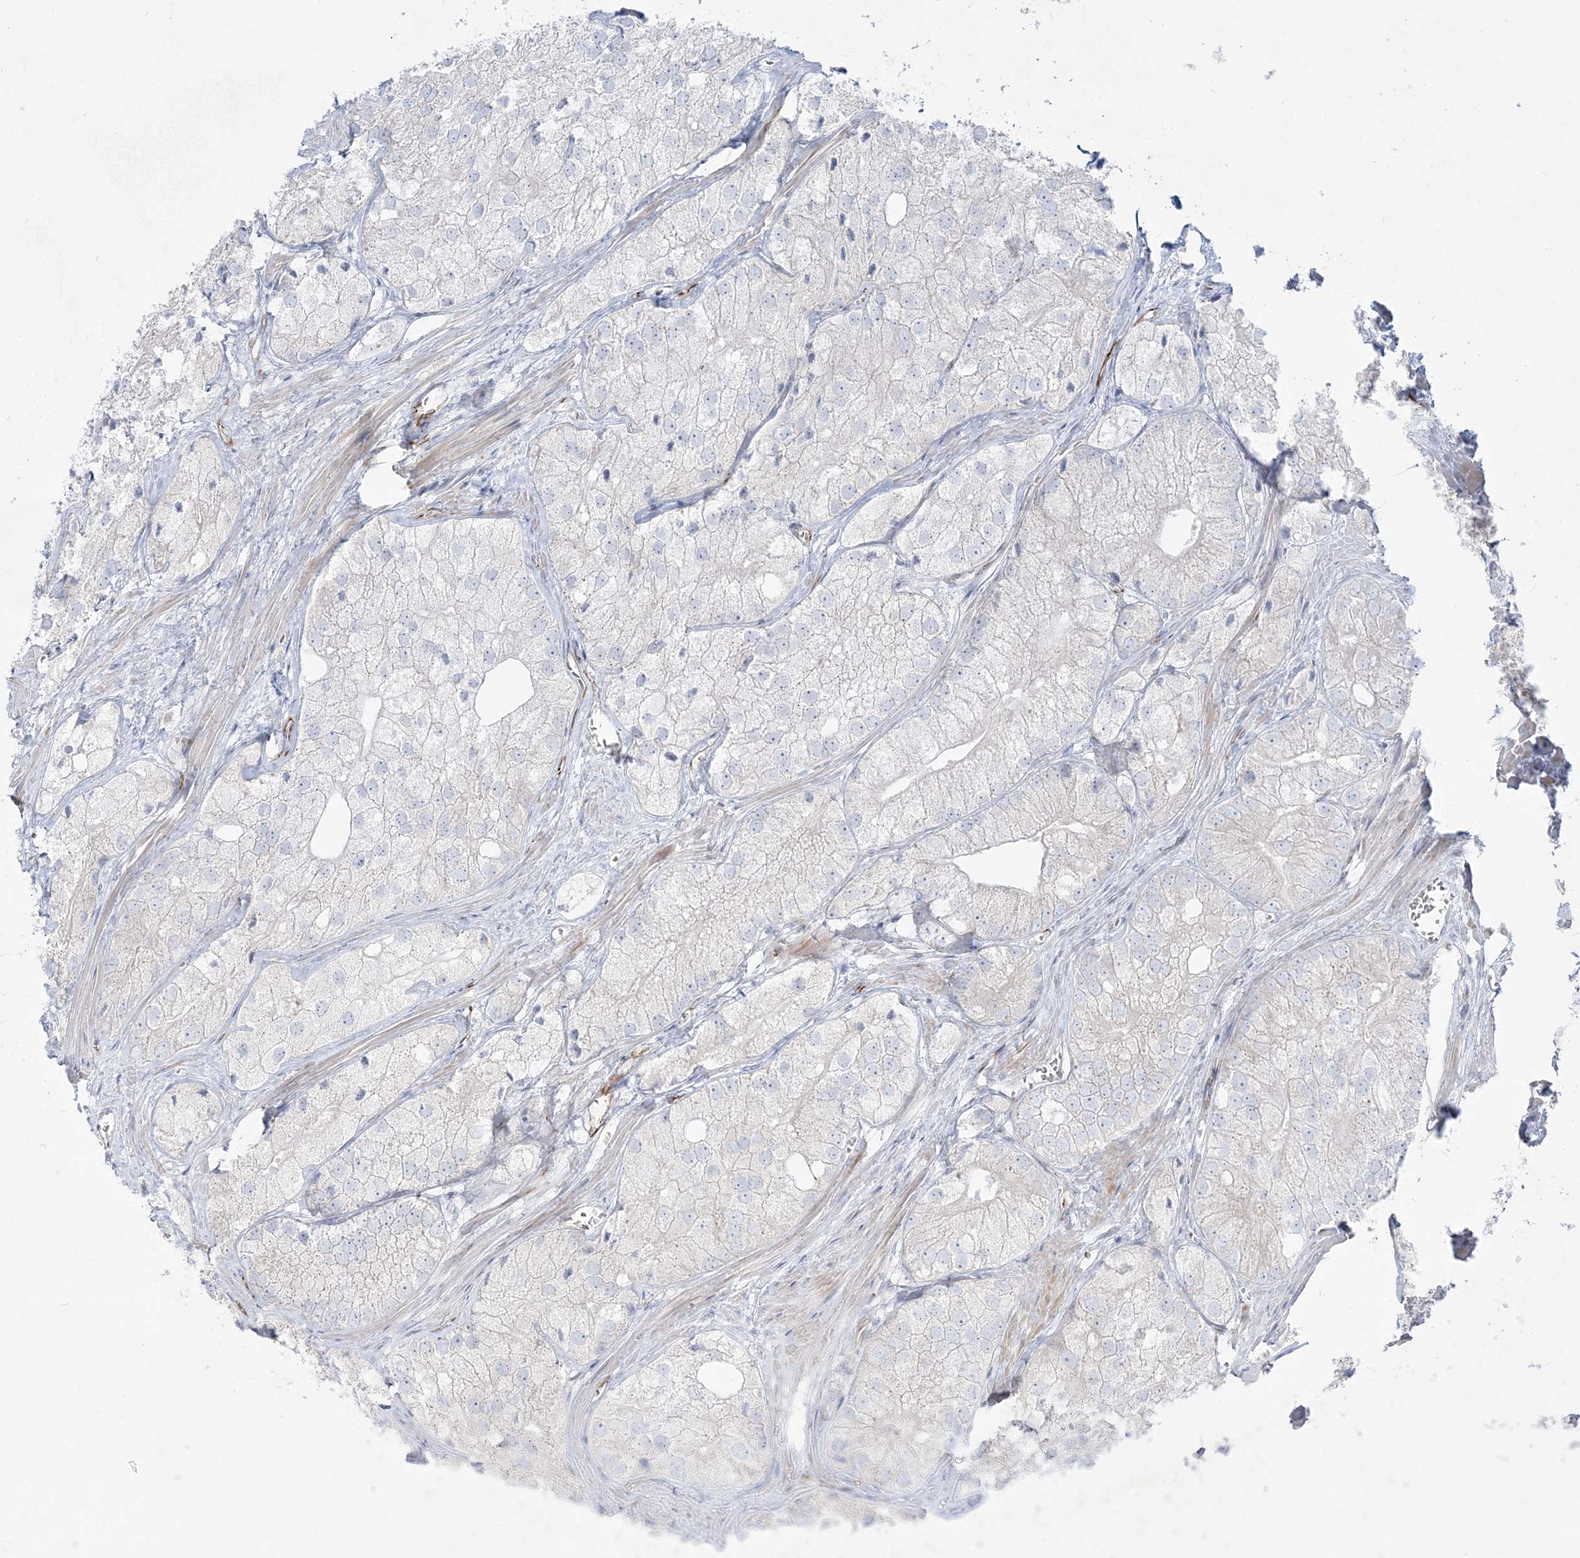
{"staining": {"intensity": "negative", "quantity": "none", "location": "none"}, "tissue": "prostate cancer", "cell_type": "Tumor cells", "image_type": "cancer", "snomed": [{"axis": "morphology", "description": "Adenocarcinoma, Low grade"}, {"axis": "topography", "description": "Prostate"}], "caption": "Tumor cells are negative for brown protein staining in low-grade adenocarcinoma (prostate). Brightfield microscopy of immunohistochemistry (IHC) stained with DAB (3,3'-diaminobenzidine) (brown) and hematoxylin (blue), captured at high magnification.", "gene": "GPAT2", "patient": {"sex": "male", "age": 69}}